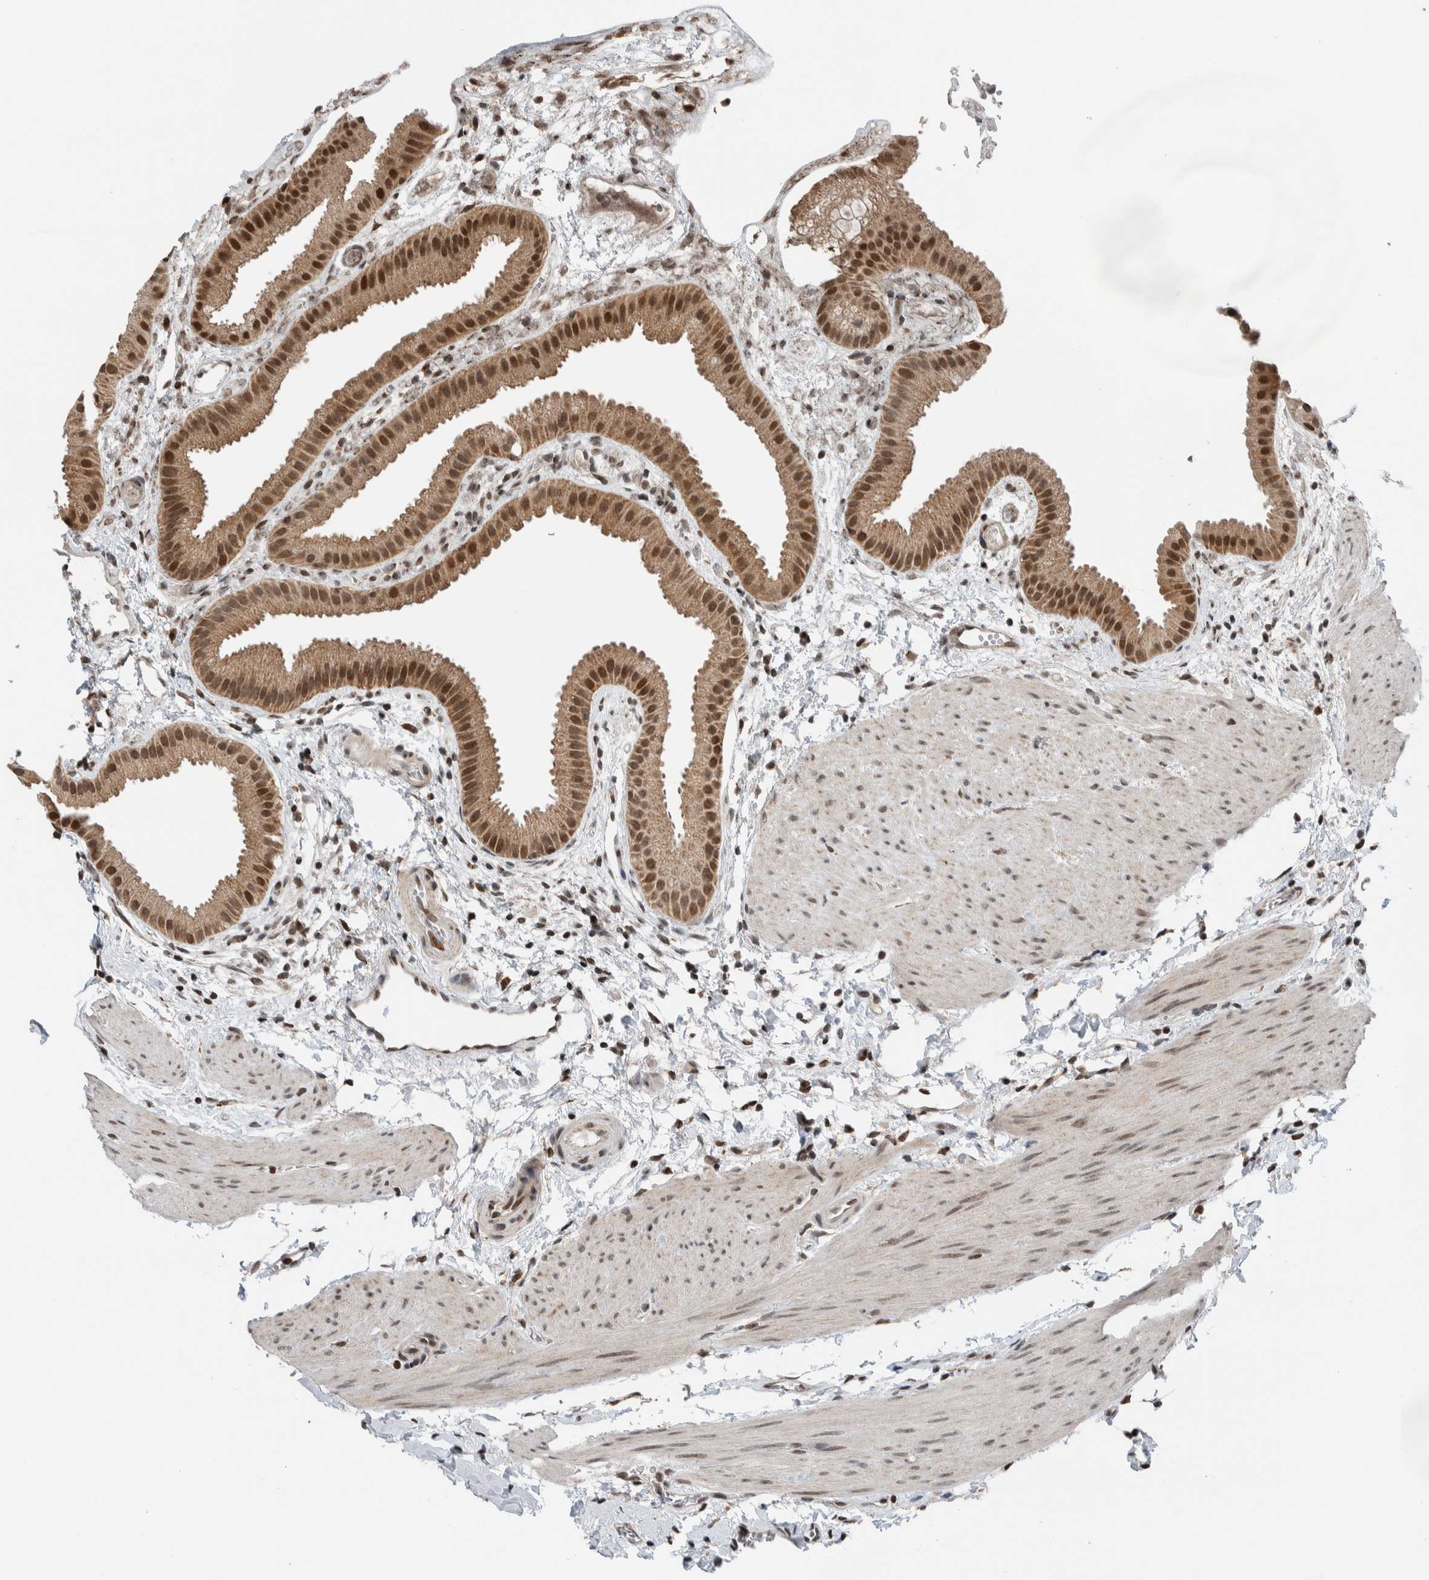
{"staining": {"intensity": "moderate", "quantity": ">75%", "location": "cytoplasmic/membranous,nuclear"}, "tissue": "gallbladder", "cell_type": "Glandular cells", "image_type": "normal", "snomed": [{"axis": "morphology", "description": "Normal tissue, NOS"}, {"axis": "topography", "description": "Gallbladder"}], "caption": "Immunohistochemical staining of unremarkable human gallbladder displays moderate cytoplasmic/membranous,nuclear protein expression in approximately >75% of glandular cells. (DAB (3,3'-diaminobenzidine) IHC with brightfield microscopy, high magnification).", "gene": "NPLOC4", "patient": {"sex": "female", "age": 64}}